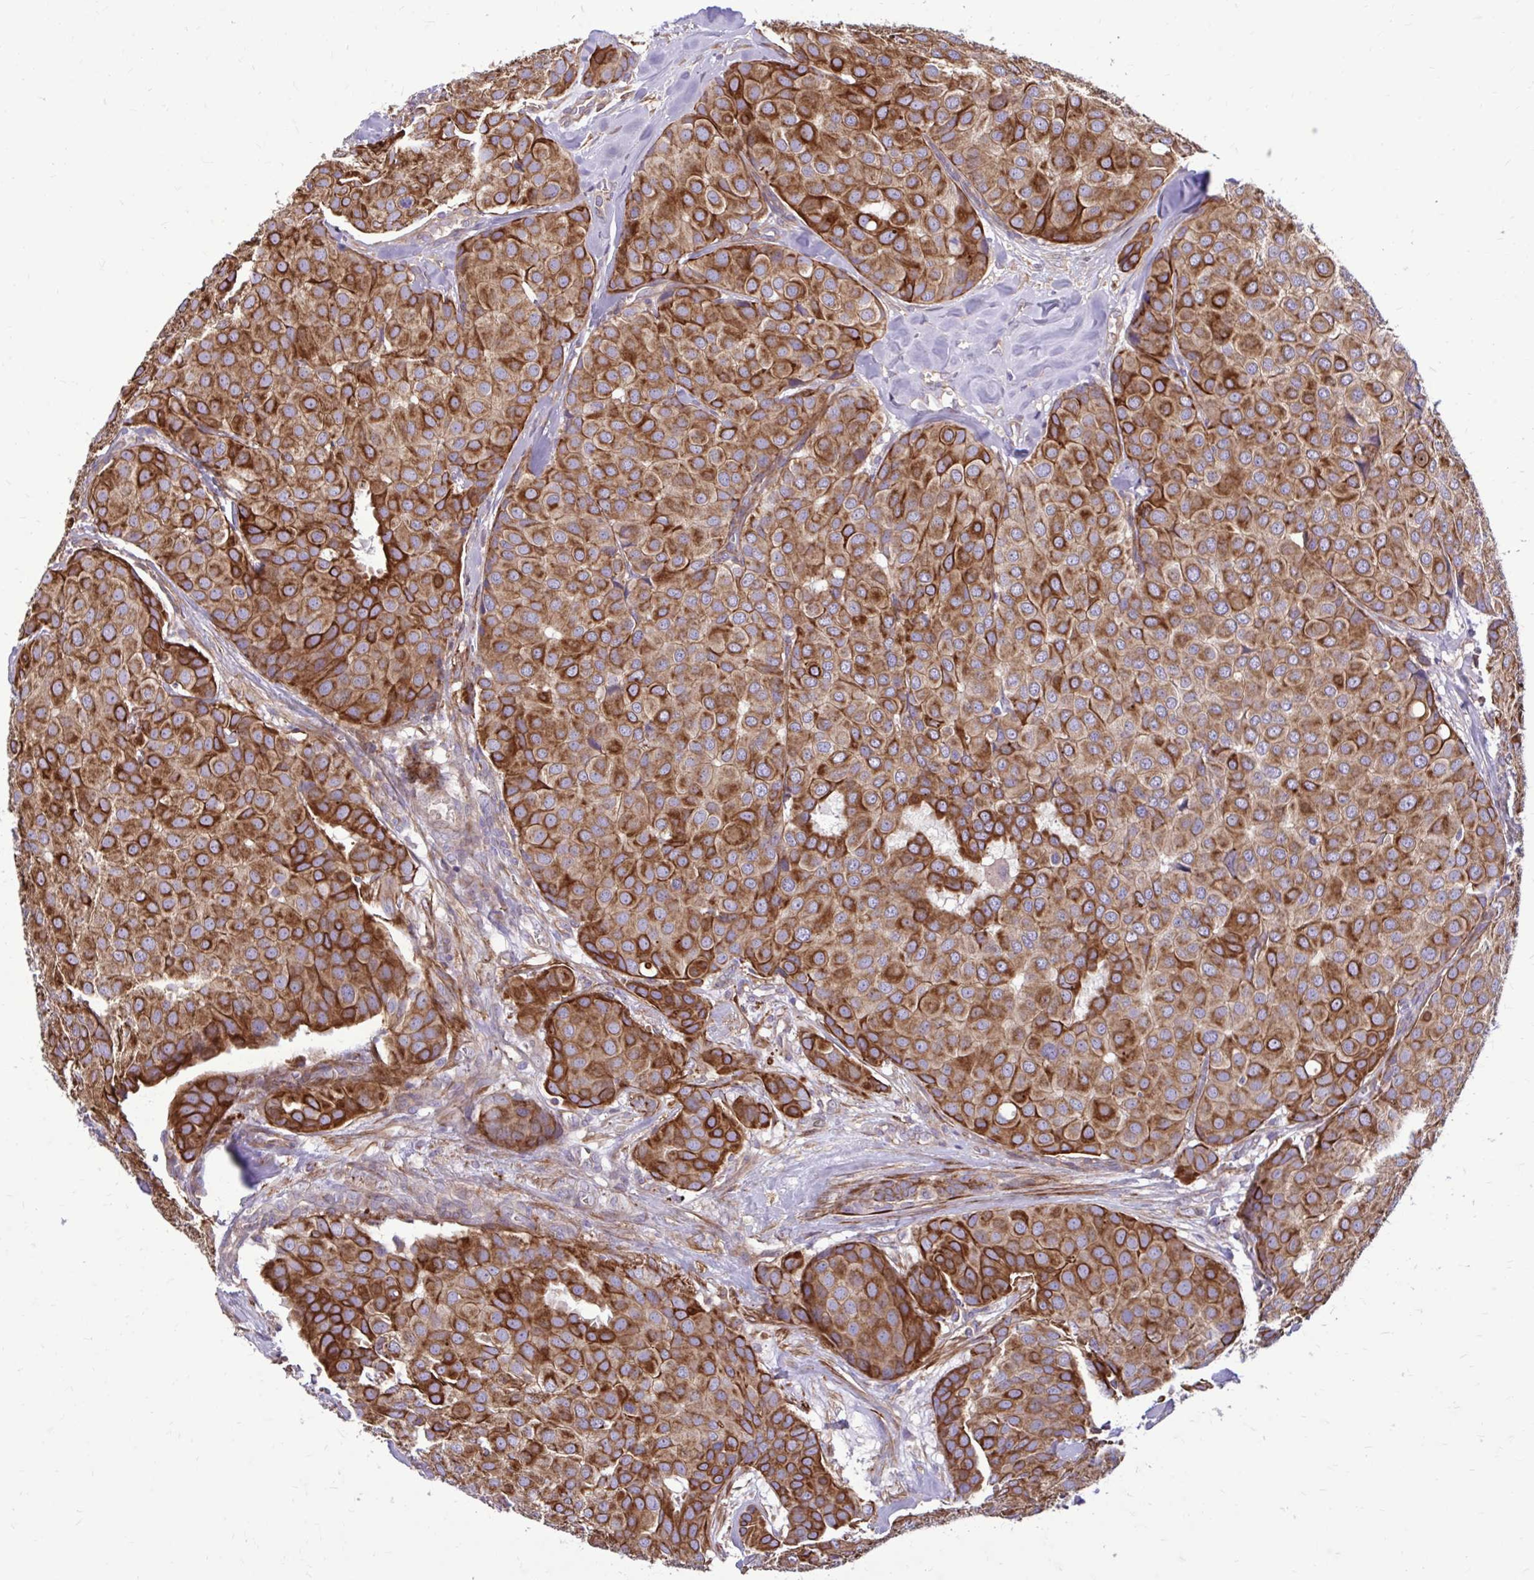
{"staining": {"intensity": "strong", "quantity": ">75%", "location": "cytoplasmic/membranous"}, "tissue": "breast cancer", "cell_type": "Tumor cells", "image_type": "cancer", "snomed": [{"axis": "morphology", "description": "Duct carcinoma"}, {"axis": "topography", "description": "Breast"}], "caption": "Breast cancer stained with immunohistochemistry (IHC) displays strong cytoplasmic/membranous positivity in approximately >75% of tumor cells. The staining is performed using DAB brown chromogen to label protein expression. The nuclei are counter-stained blue using hematoxylin.", "gene": "FAP", "patient": {"sex": "female", "age": 70}}